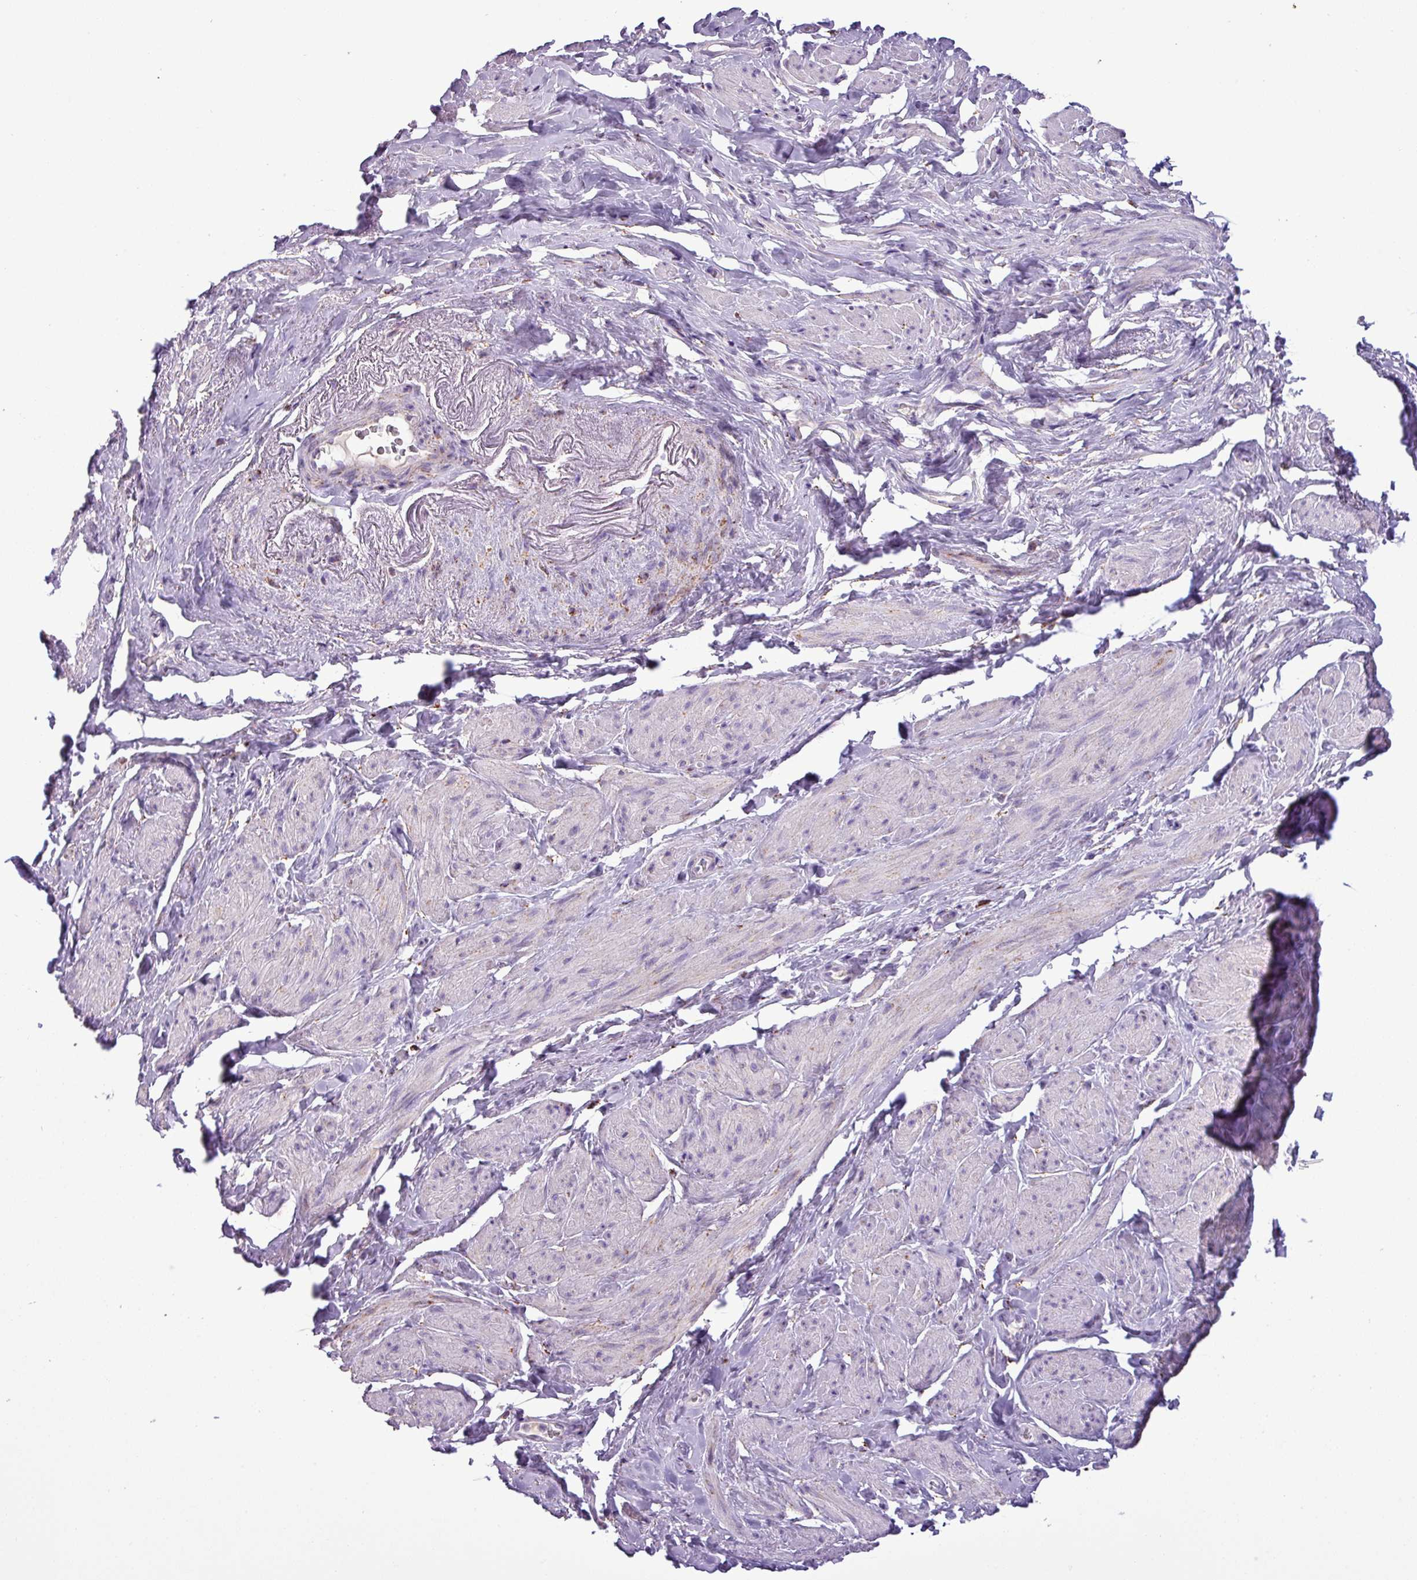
{"staining": {"intensity": "negative", "quantity": "none", "location": "none"}, "tissue": "smooth muscle", "cell_type": "Smooth muscle cells", "image_type": "normal", "snomed": [{"axis": "morphology", "description": "Normal tissue, NOS"}, {"axis": "topography", "description": "Smooth muscle"}, {"axis": "topography", "description": "Peripheral nerve tissue"}], "caption": "Photomicrograph shows no significant protein expression in smooth muscle cells of unremarkable smooth muscle. Nuclei are stained in blue.", "gene": "ZNF667", "patient": {"sex": "male", "age": 69}}